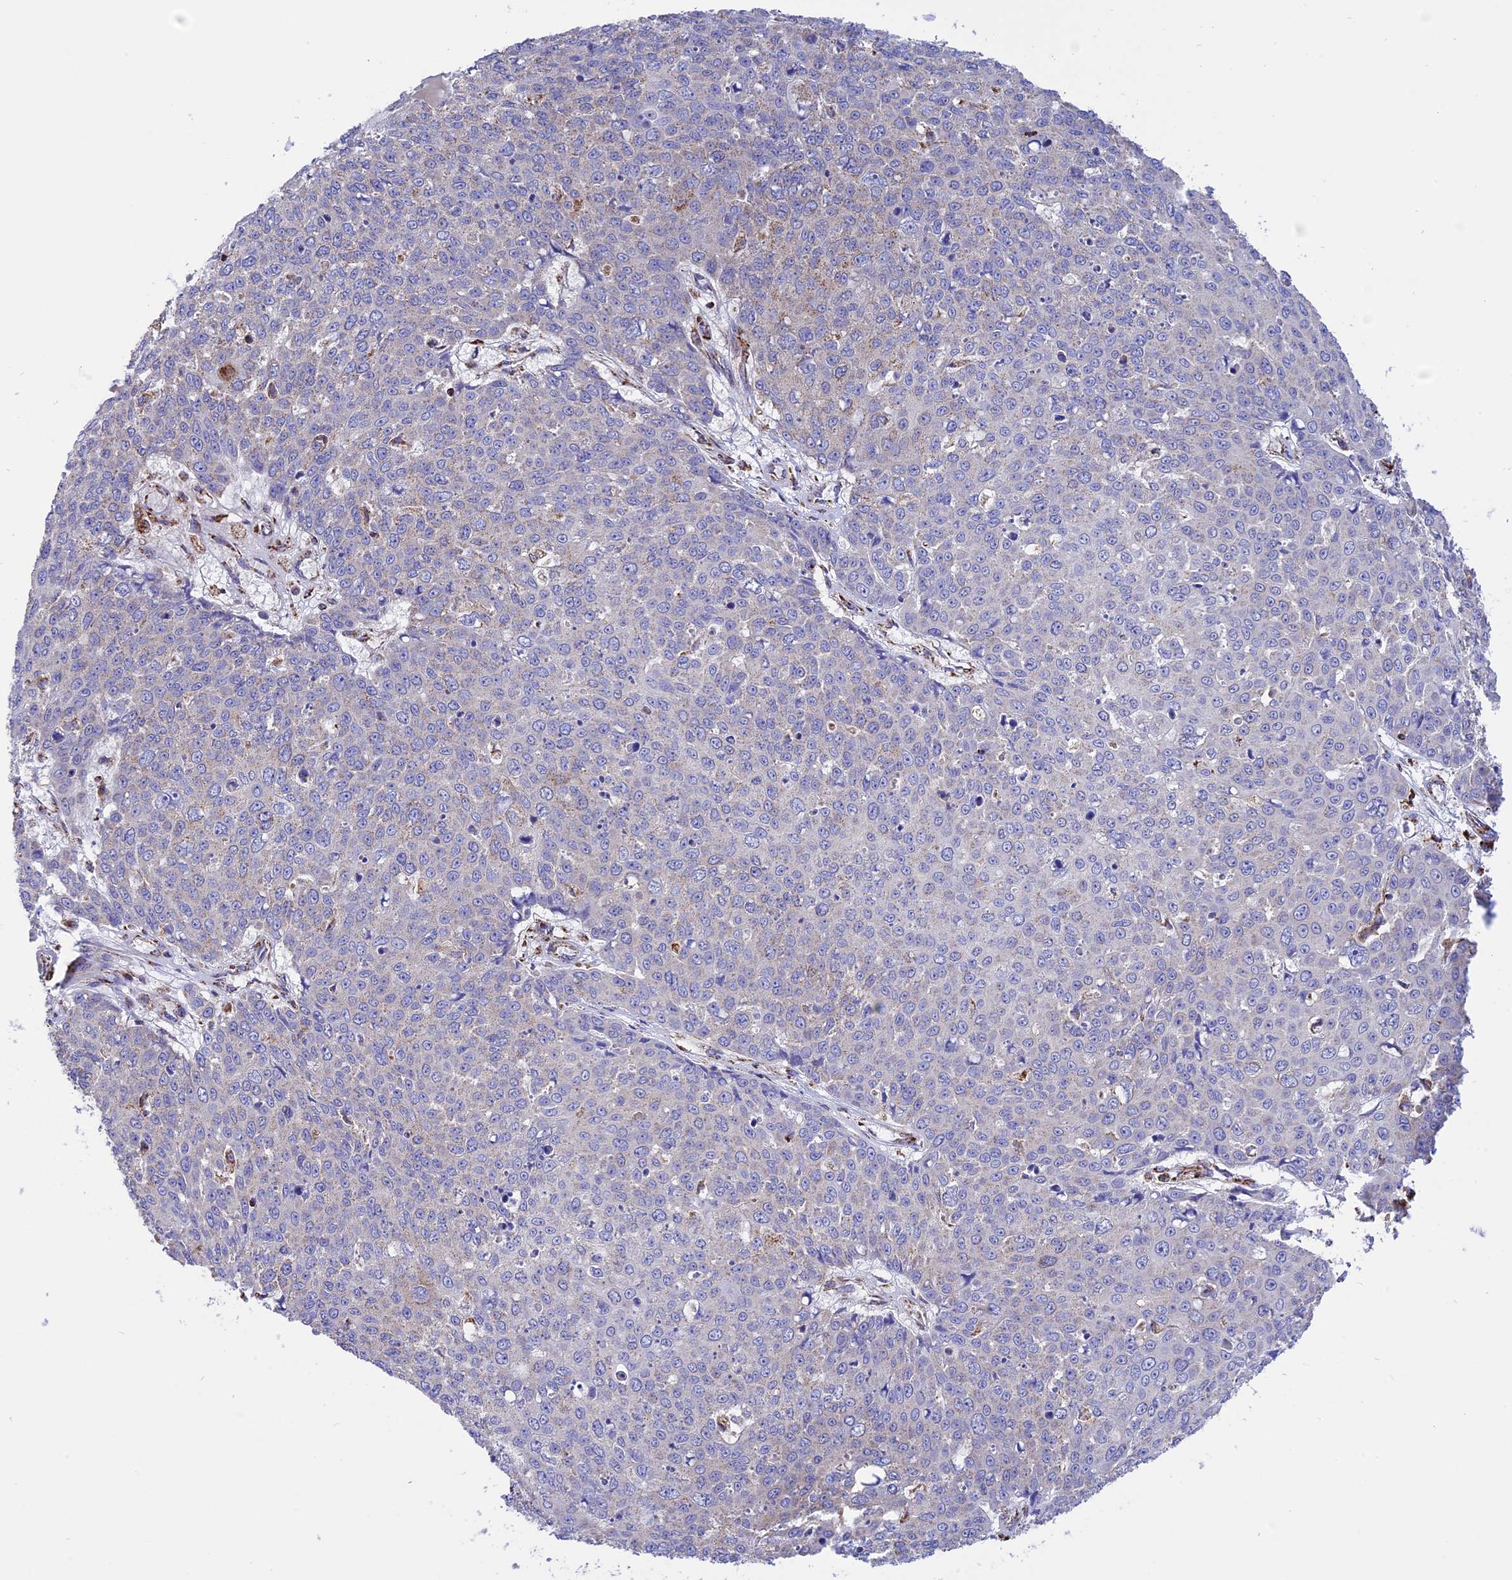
{"staining": {"intensity": "negative", "quantity": "none", "location": "none"}, "tissue": "skin cancer", "cell_type": "Tumor cells", "image_type": "cancer", "snomed": [{"axis": "morphology", "description": "Squamous cell carcinoma, NOS"}, {"axis": "topography", "description": "Skin"}], "caption": "Tumor cells show no significant positivity in squamous cell carcinoma (skin).", "gene": "TTC4", "patient": {"sex": "male", "age": 71}}